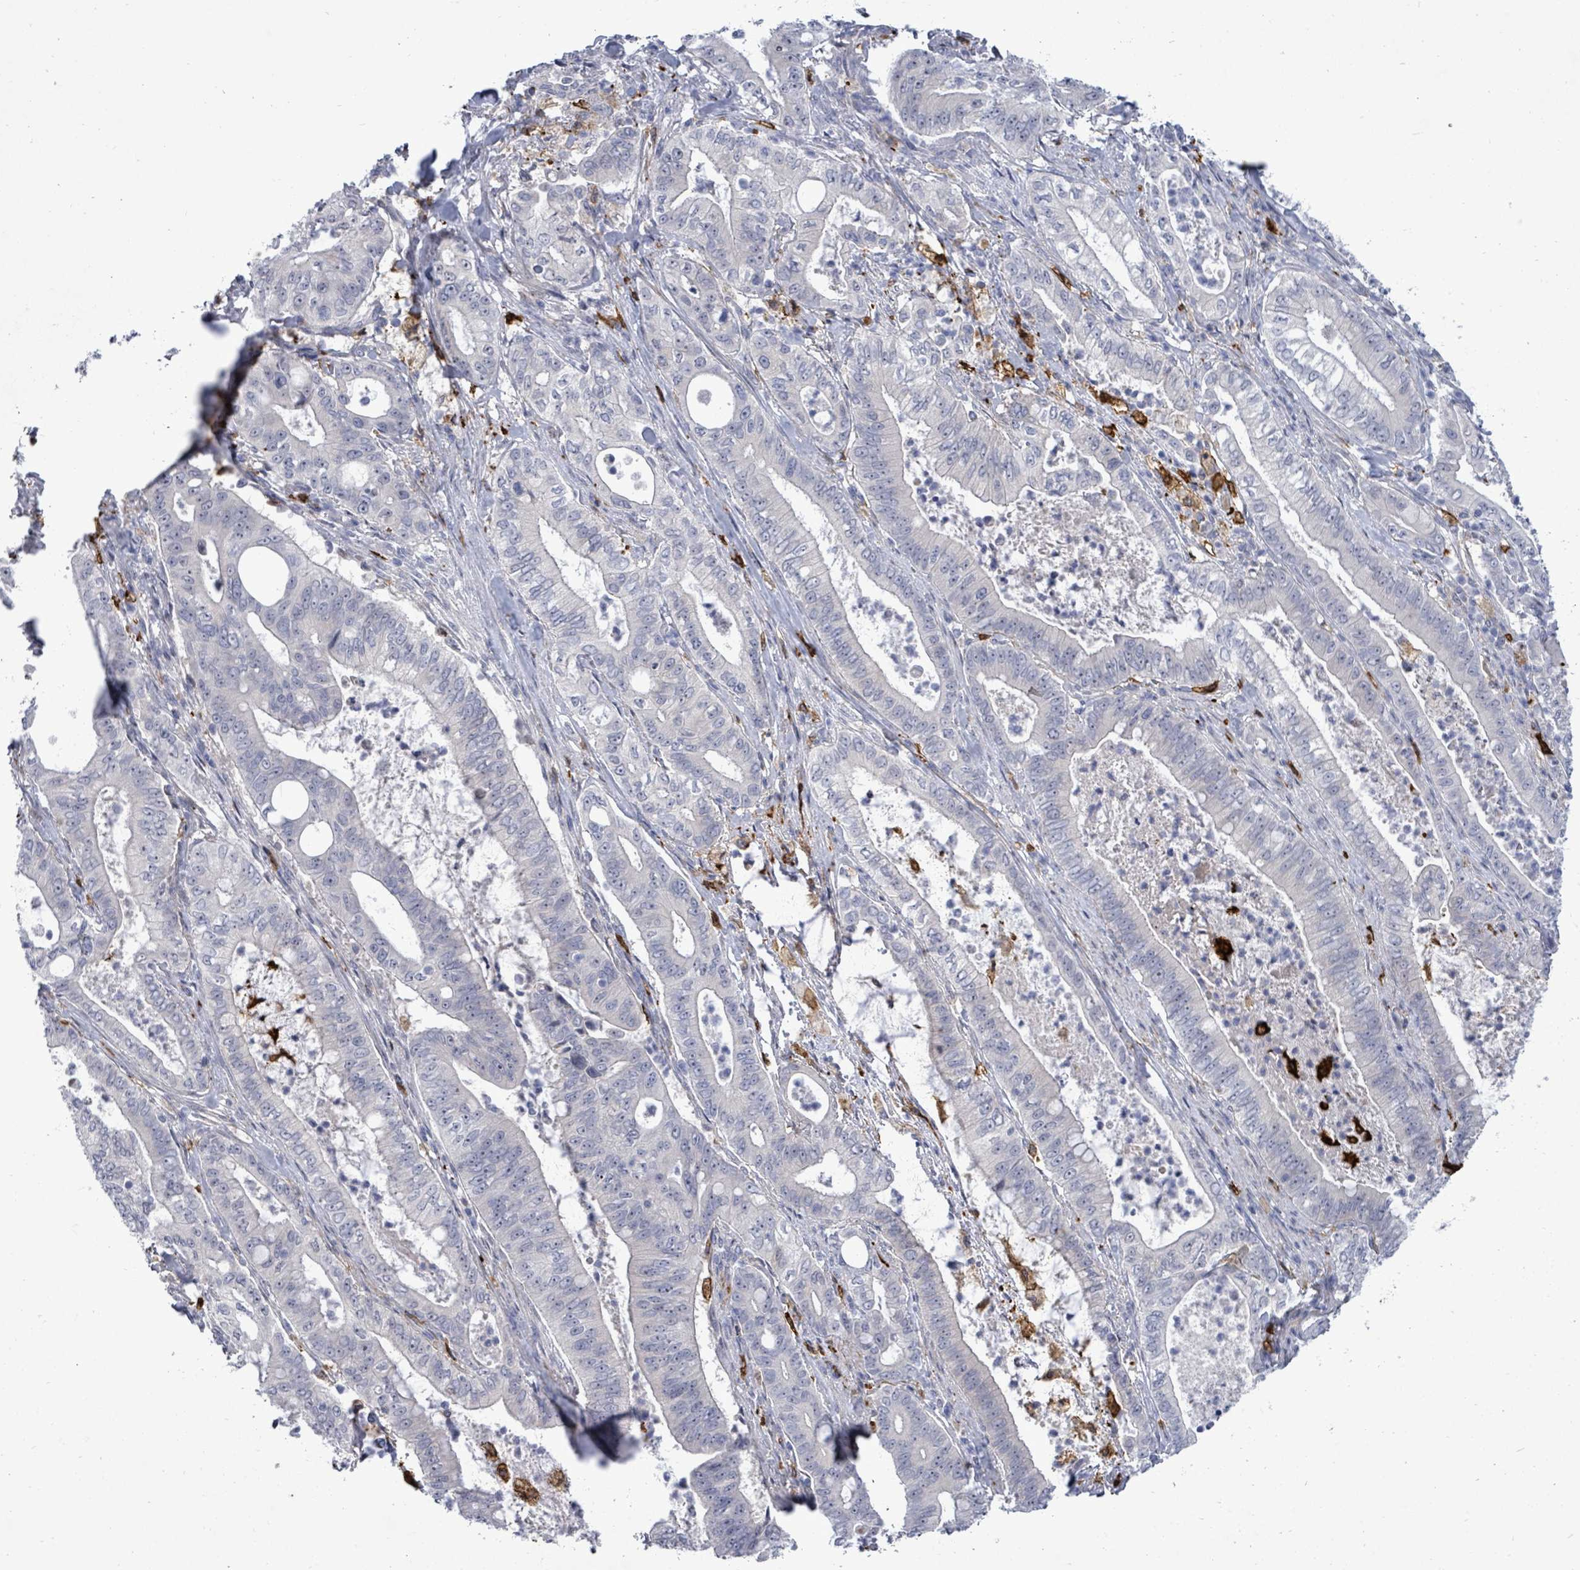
{"staining": {"intensity": "negative", "quantity": "none", "location": "none"}, "tissue": "pancreatic cancer", "cell_type": "Tumor cells", "image_type": "cancer", "snomed": [{"axis": "morphology", "description": "Adenocarcinoma, NOS"}, {"axis": "topography", "description": "Pancreas"}], "caption": "DAB (3,3'-diaminobenzidine) immunohistochemical staining of pancreatic adenocarcinoma exhibits no significant positivity in tumor cells.", "gene": "CT45A5", "patient": {"sex": "male", "age": 71}}